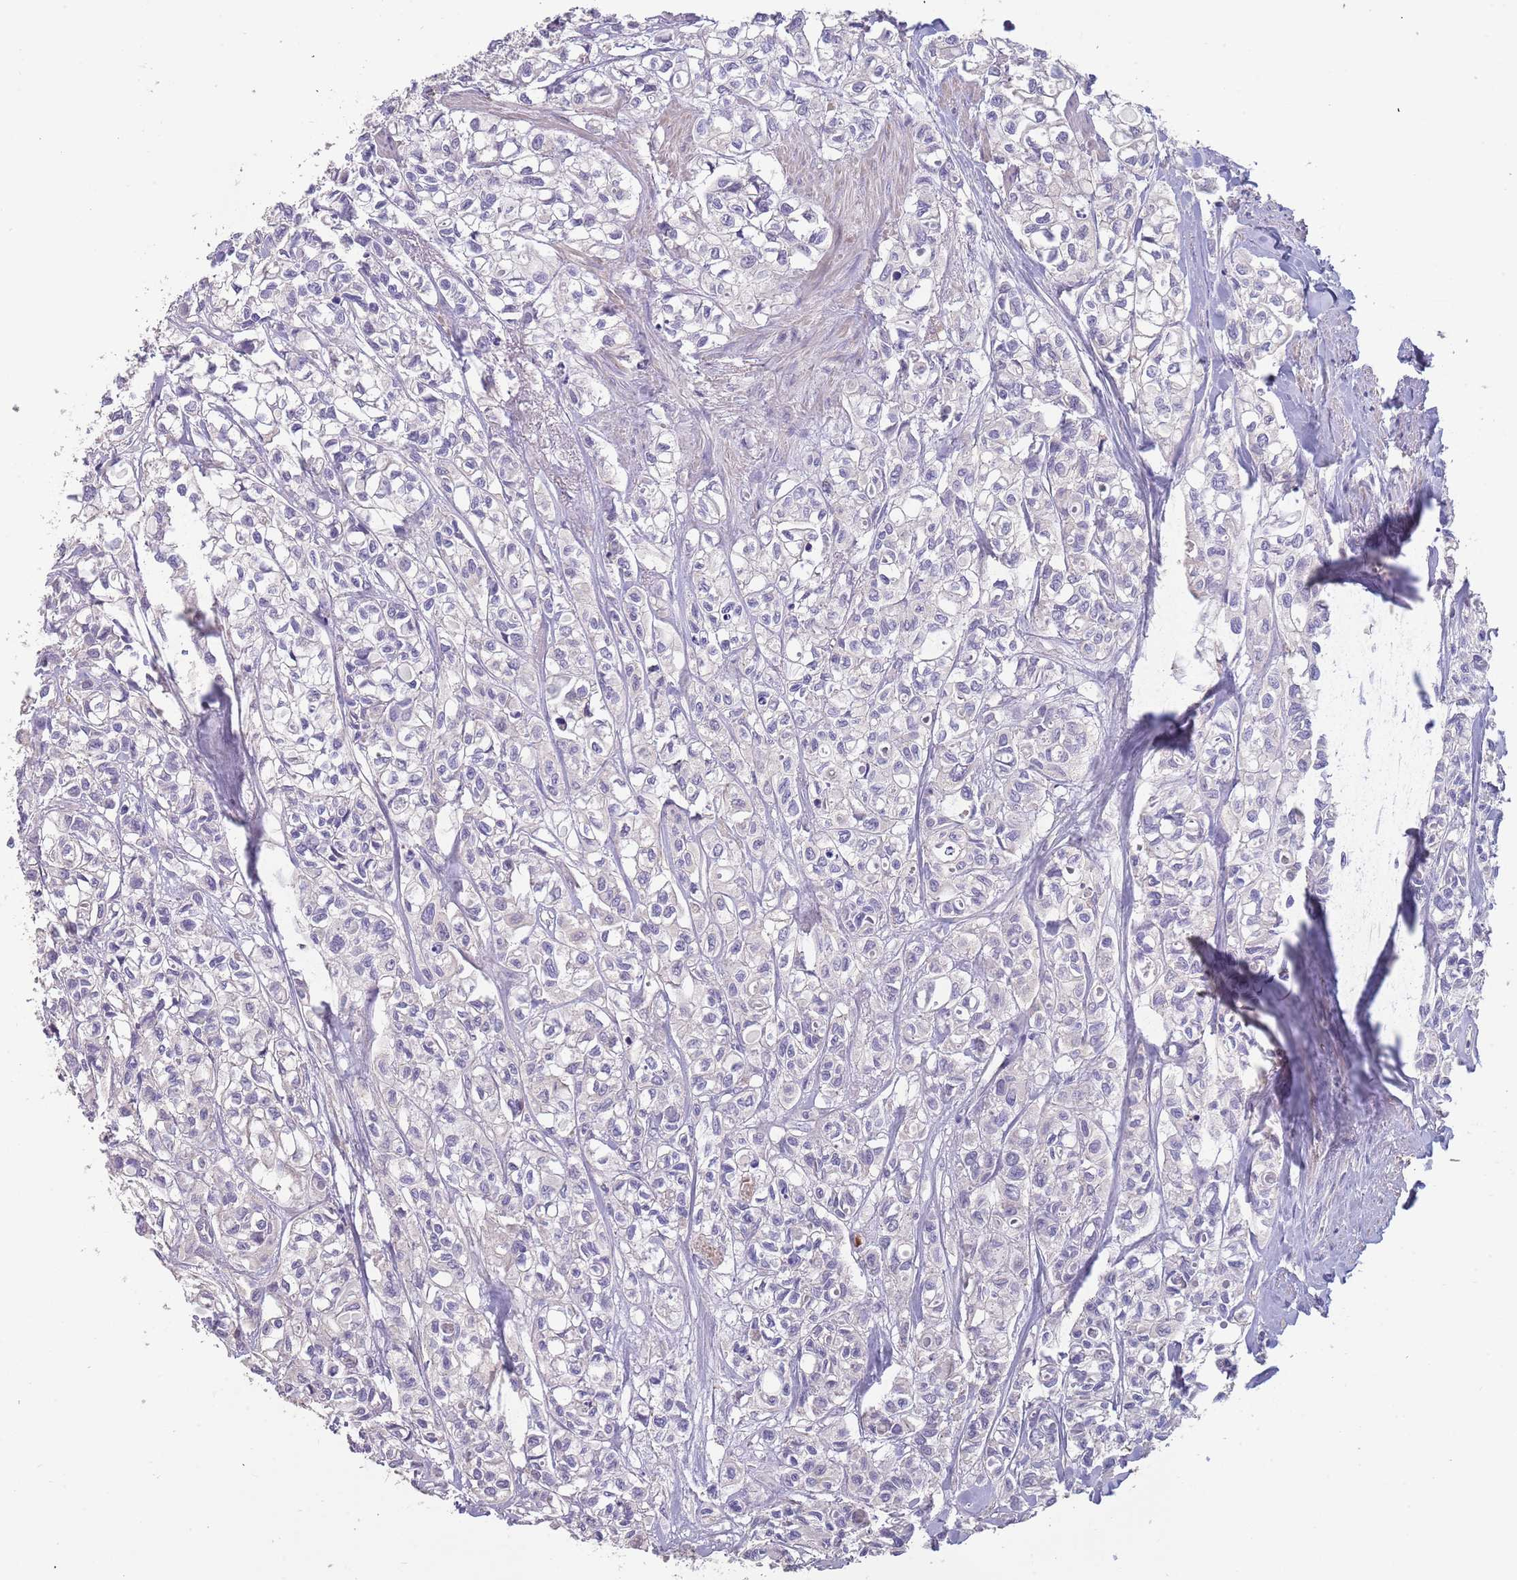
{"staining": {"intensity": "negative", "quantity": "none", "location": "none"}, "tissue": "urothelial cancer", "cell_type": "Tumor cells", "image_type": "cancer", "snomed": [{"axis": "morphology", "description": "Urothelial carcinoma, High grade"}, {"axis": "topography", "description": "Urinary bladder"}], "caption": "Urothelial cancer stained for a protein using IHC displays no positivity tumor cells.", "gene": "SUSD1", "patient": {"sex": "male", "age": 67}}